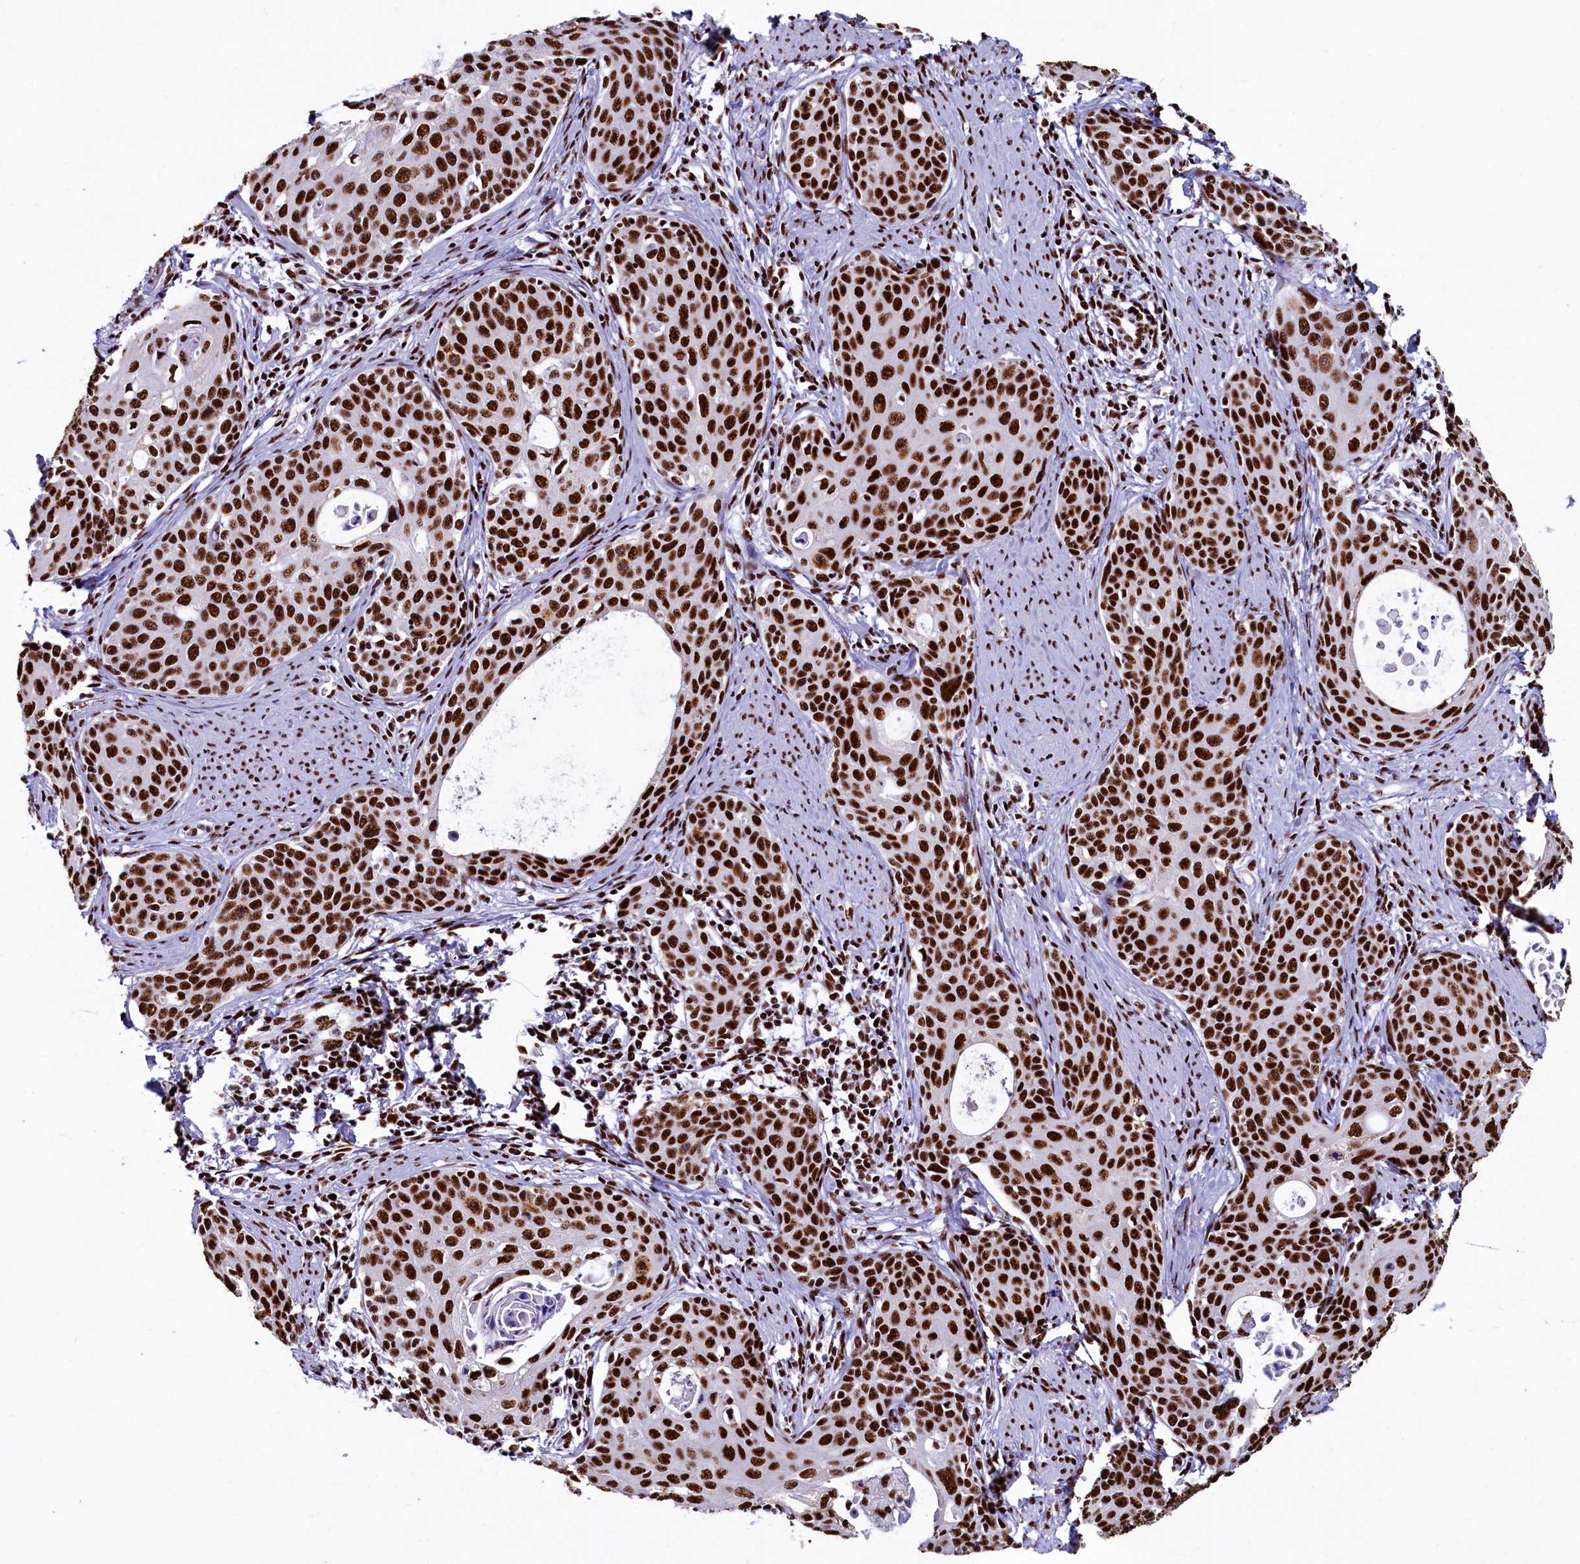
{"staining": {"intensity": "strong", "quantity": ">75%", "location": "nuclear"}, "tissue": "cervical cancer", "cell_type": "Tumor cells", "image_type": "cancer", "snomed": [{"axis": "morphology", "description": "Squamous cell carcinoma, NOS"}, {"axis": "topography", "description": "Cervix"}], "caption": "Tumor cells display strong nuclear positivity in about >75% of cells in cervical cancer (squamous cell carcinoma). (Stains: DAB in brown, nuclei in blue, Microscopy: brightfield microscopy at high magnification).", "gene": "SRRM2", "patient": {"sex": "female", "age": 52}}